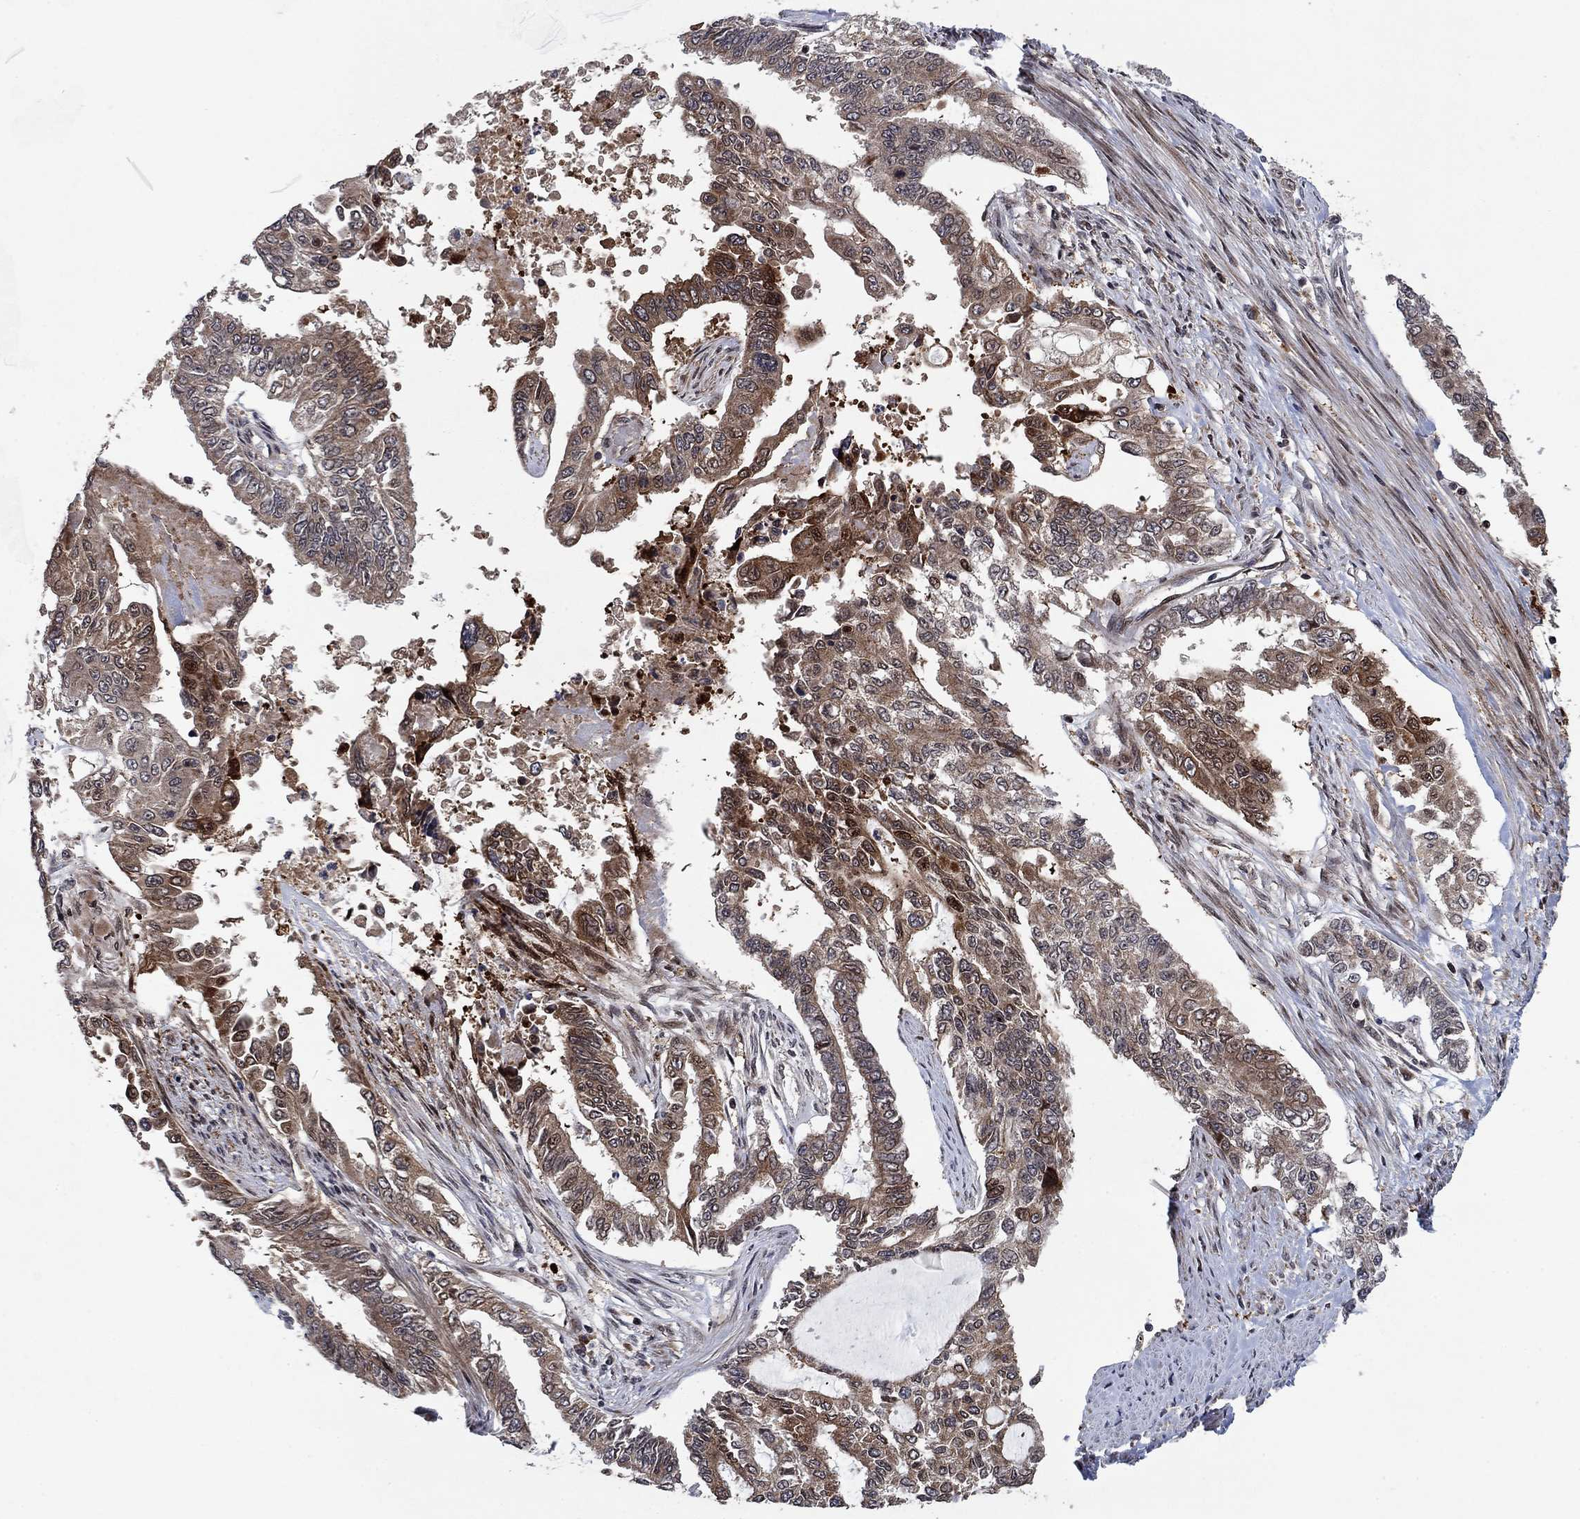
{"staining": {"intensity": "moderate", "quantity": "25%-75%", "location": "cytoplasmic/membranous,nuclear"}, "tissue": "endometrial cancer", "cell_type": "Tumor cells", "image_type": "cancer", "snomed": [{"axis": "morphology", "description": "Adenocarcinoma, NOS"}, {"axis": "topography", "description": "Uterus"}], "caption": "A medium amount of moderate cytoplasmic/membranous and nuclear staining is appreciated in approximately 25%-75% of tumor cells in adenocarcinoma (endometrial) tissue. (IHC, brightfield microscopy, high magnification).", "gene": "PRICKLE4", "patient": {"sex": "female", "age": 59}}